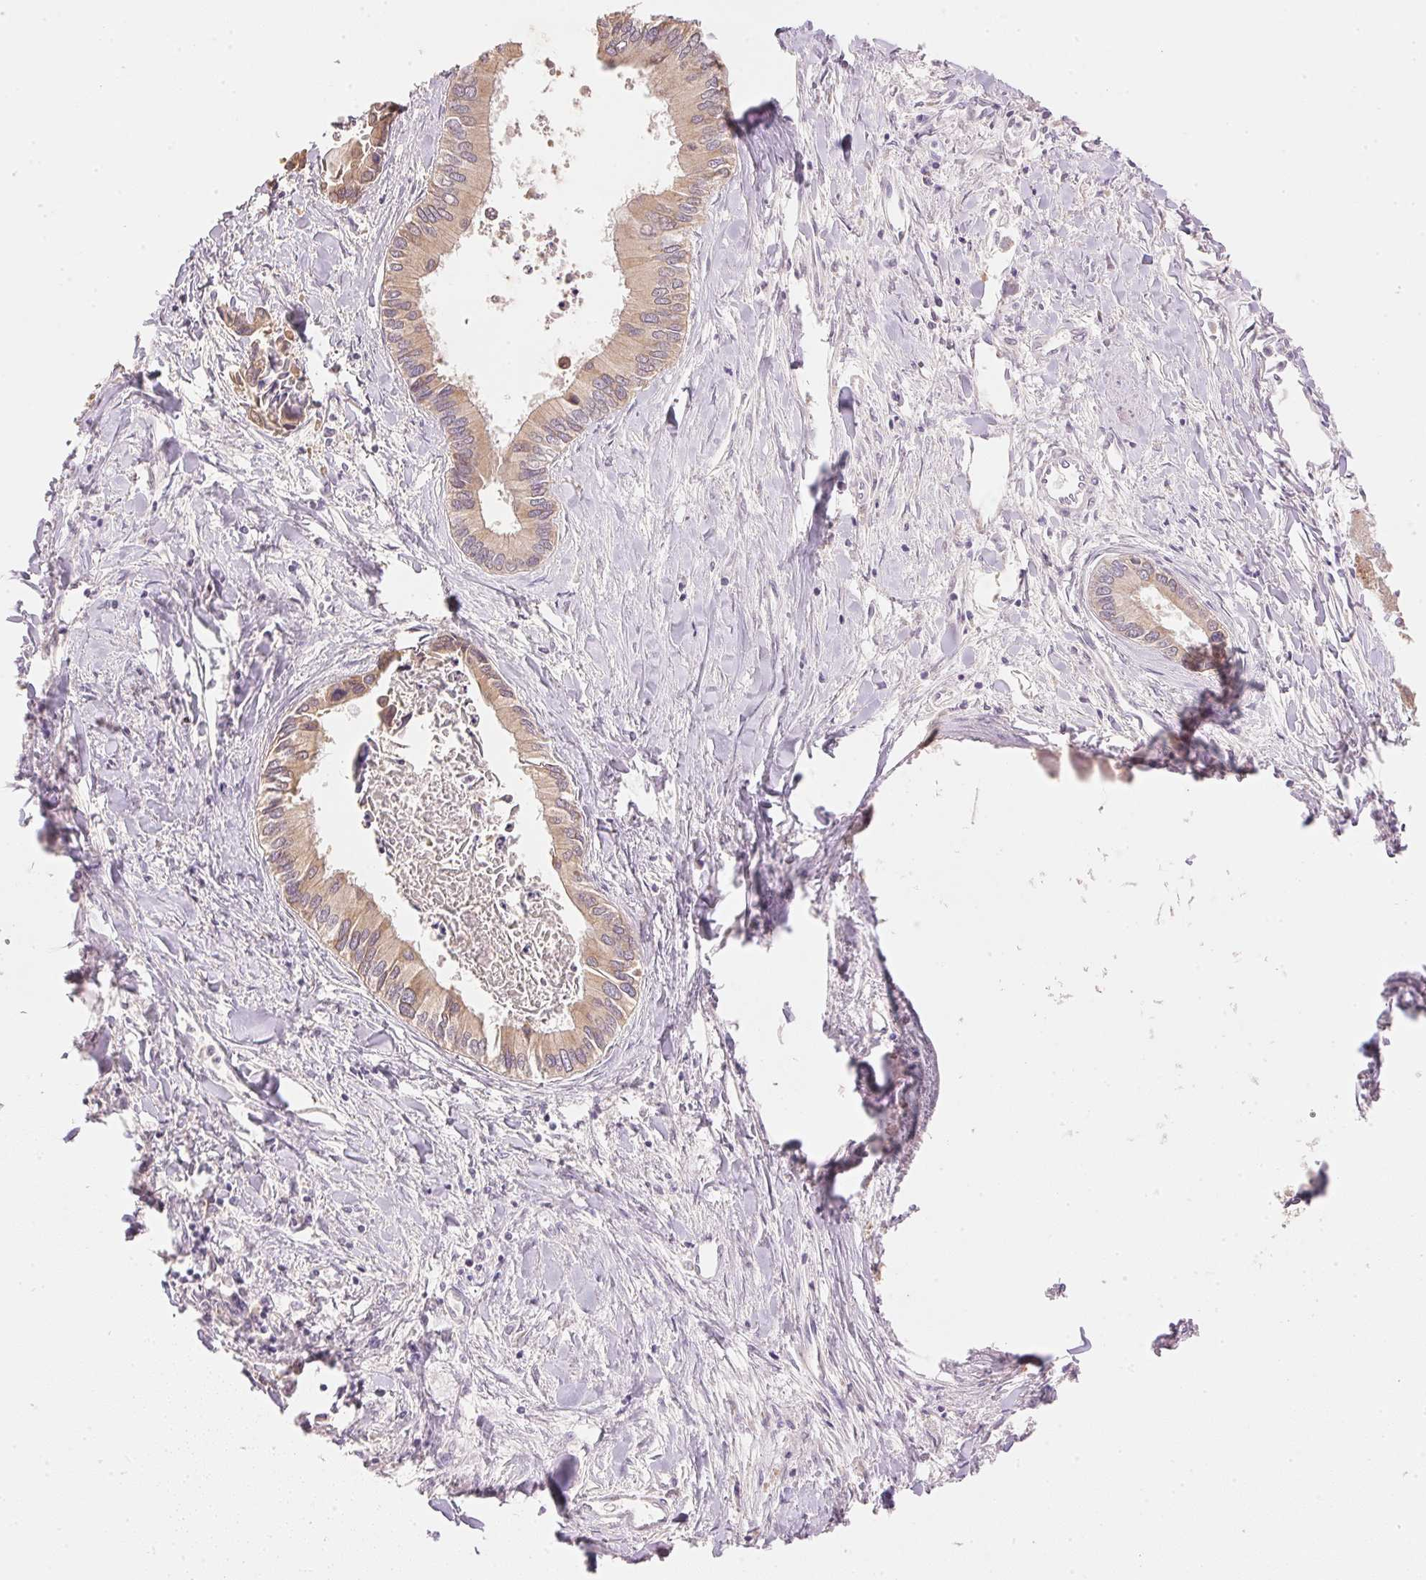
{"staining": {"intensity": "weak", "quantity": ">75%", "location": "cytoplasmic/membranous"}, "tissue": "liver cancer", "cell_type": "Tumor cells", "image_type": "cancer", "snomed": [{"axis": "morphology", "description": "Cholangiocarcinoma"}, {"axis": "topography", "description": "Liver"}], "caption": "Liver cancer stained with DAB (3,3'-diaminobenzidine) immunohistochemistry exhibits low levels of weak cytoplasmic/membranous staining in about >75% of tumor cells.", "gene": "DHCR24", "patient": {"sex": "male", "age": 66}}